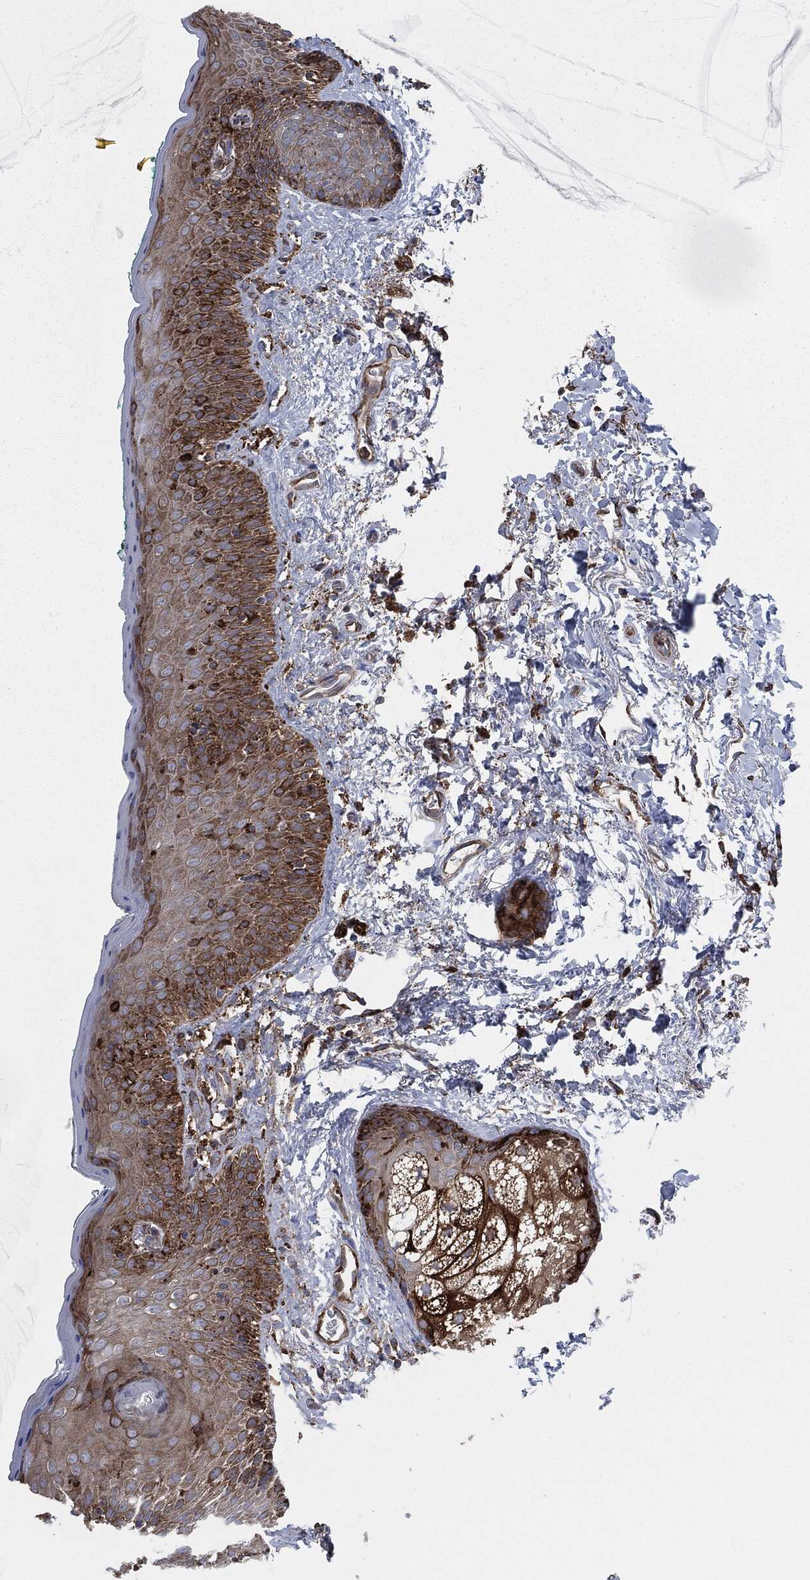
{"staining": {"intensity": "strong", "quantity": ">75%", "location": "cytoplasmic/membranous"}, "tissue": "vagina", "cell_type": "Squamous epithelial cells", "image_type": "normal", "snomed": [{"axis": "morphology", "description": "Normal tissue, NOS"}, {"axis": "topography", "description": "Vagina"}], "caption": "IHC (DAB (3,3'-diaminobenzidine)) staining of normal vagina exhibits strong cytoplasmic/membranous protein staining in approximately >75% of squamous epithelial cells.", "gene": "CALR", "patient": {"sex": "female", "age": 66}}